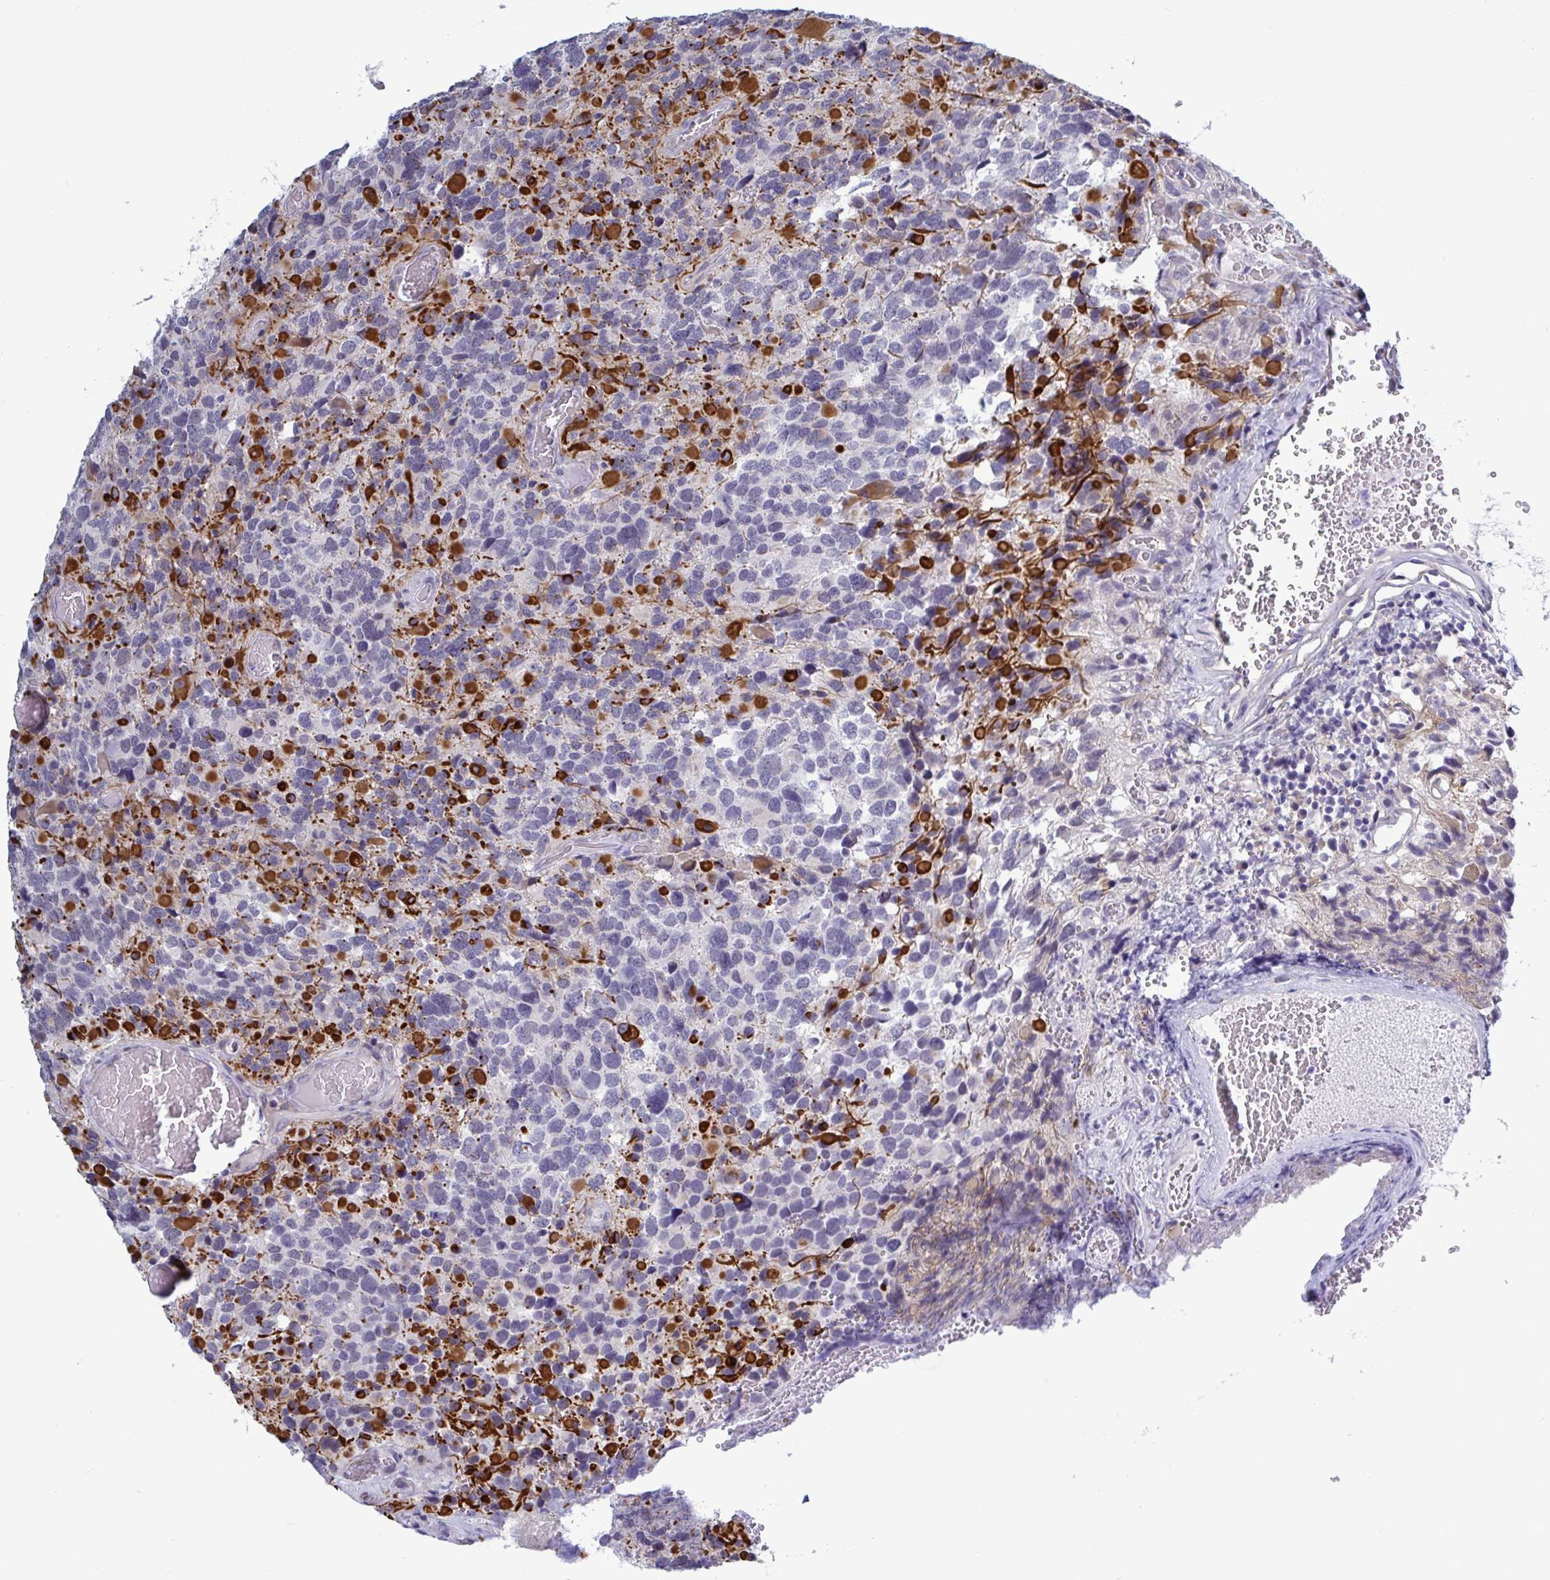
{"staining": {"intensity": "negative", "quantity": "none", "location": "none"}, "tissue": "glioma", "cell_type": "Tumor cells", "image_type": "cancer", "snomed": [{"axis": "morphology", "description": "Glioma, malignant, High grade"}, {"axis": "topography", "description": "Brain"}], "caption": "Protein analysis of malignant glioma (high-grade) demonstrates no significant staining in tumor cells.", "gene": "TCEAL8", "patient": {"sex": "female", "age": 40}}